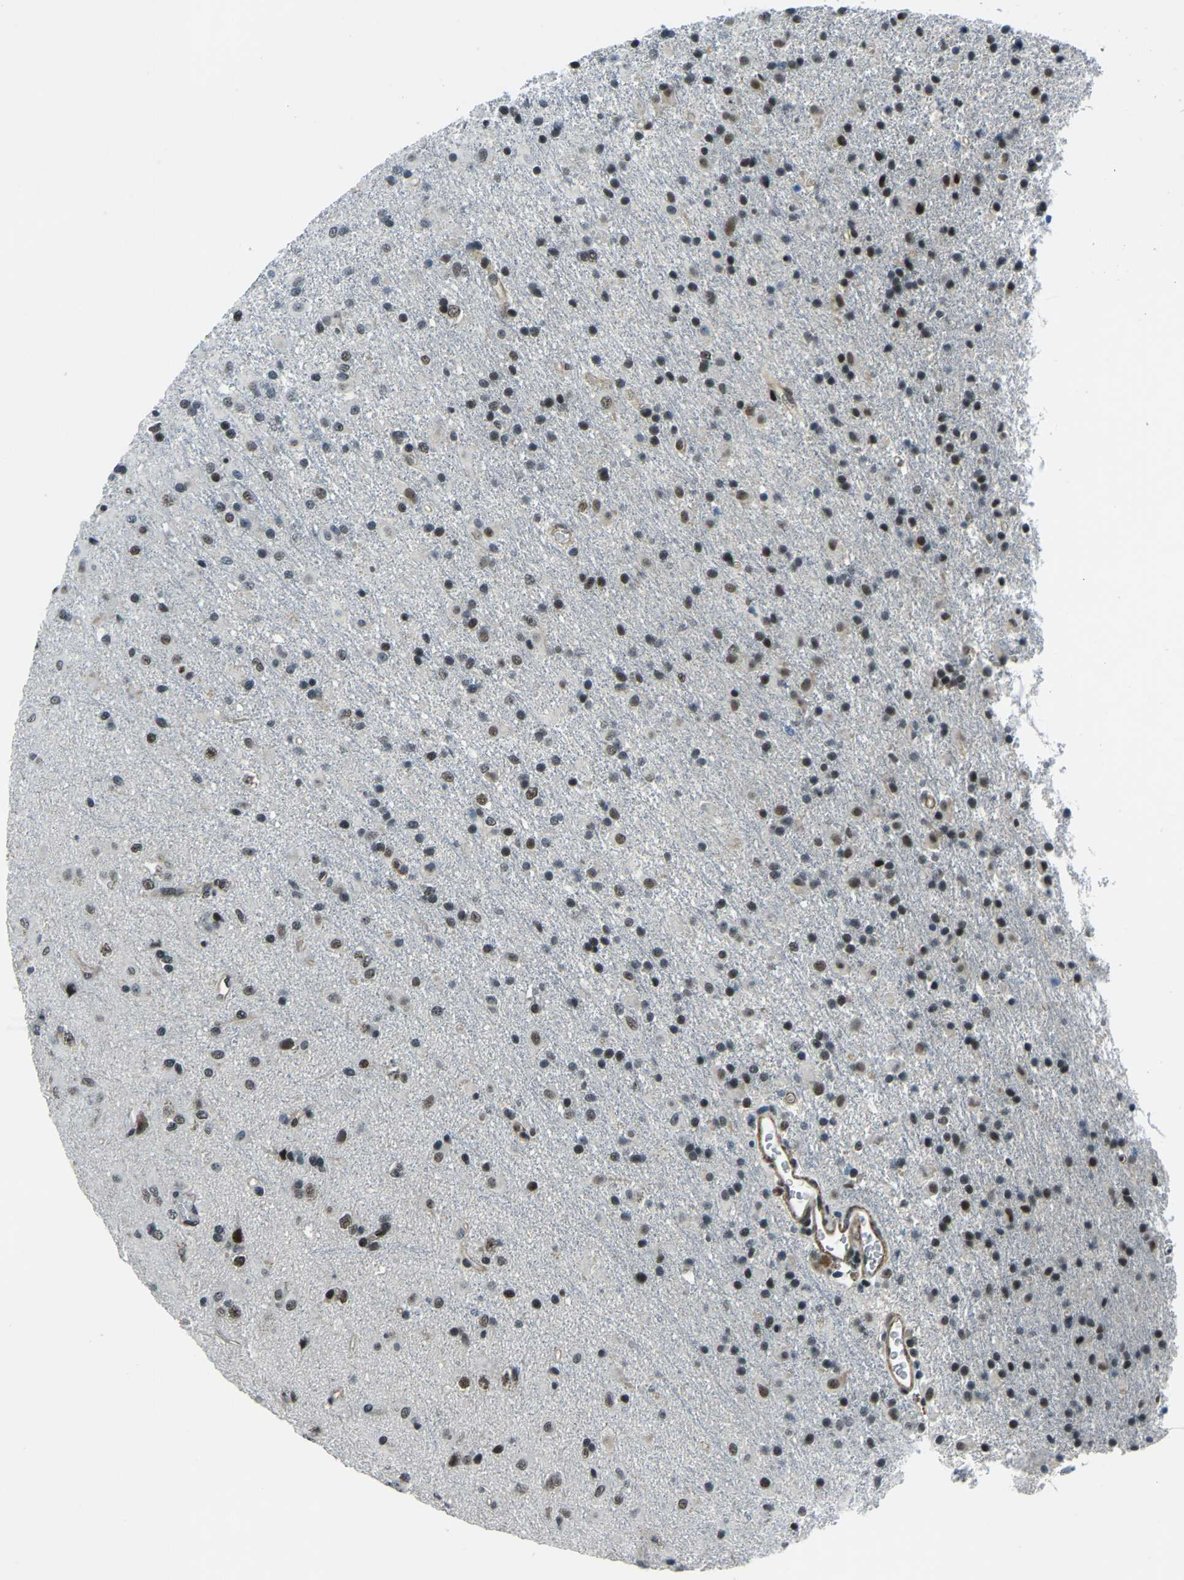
{"staining": {"intensity": "moderate", "quantity": "25%-75%", "location": "nuclear"}, "tissue": "glioma", "cell_type": "Tumor cells", "image_type": "cancer", "snomed": [{"axis": "morphology", "description": "Glioma, malignant, Low grade"}, {"axis": "topography", "description": "Brain"}], "caption": "Malignant low-grade glioma tissue reveals moderate nuclear positivity in approximately 25%-75% of tumor cells", "gene": "PRCC", "patient": {"sex": "male", "age": 65}}